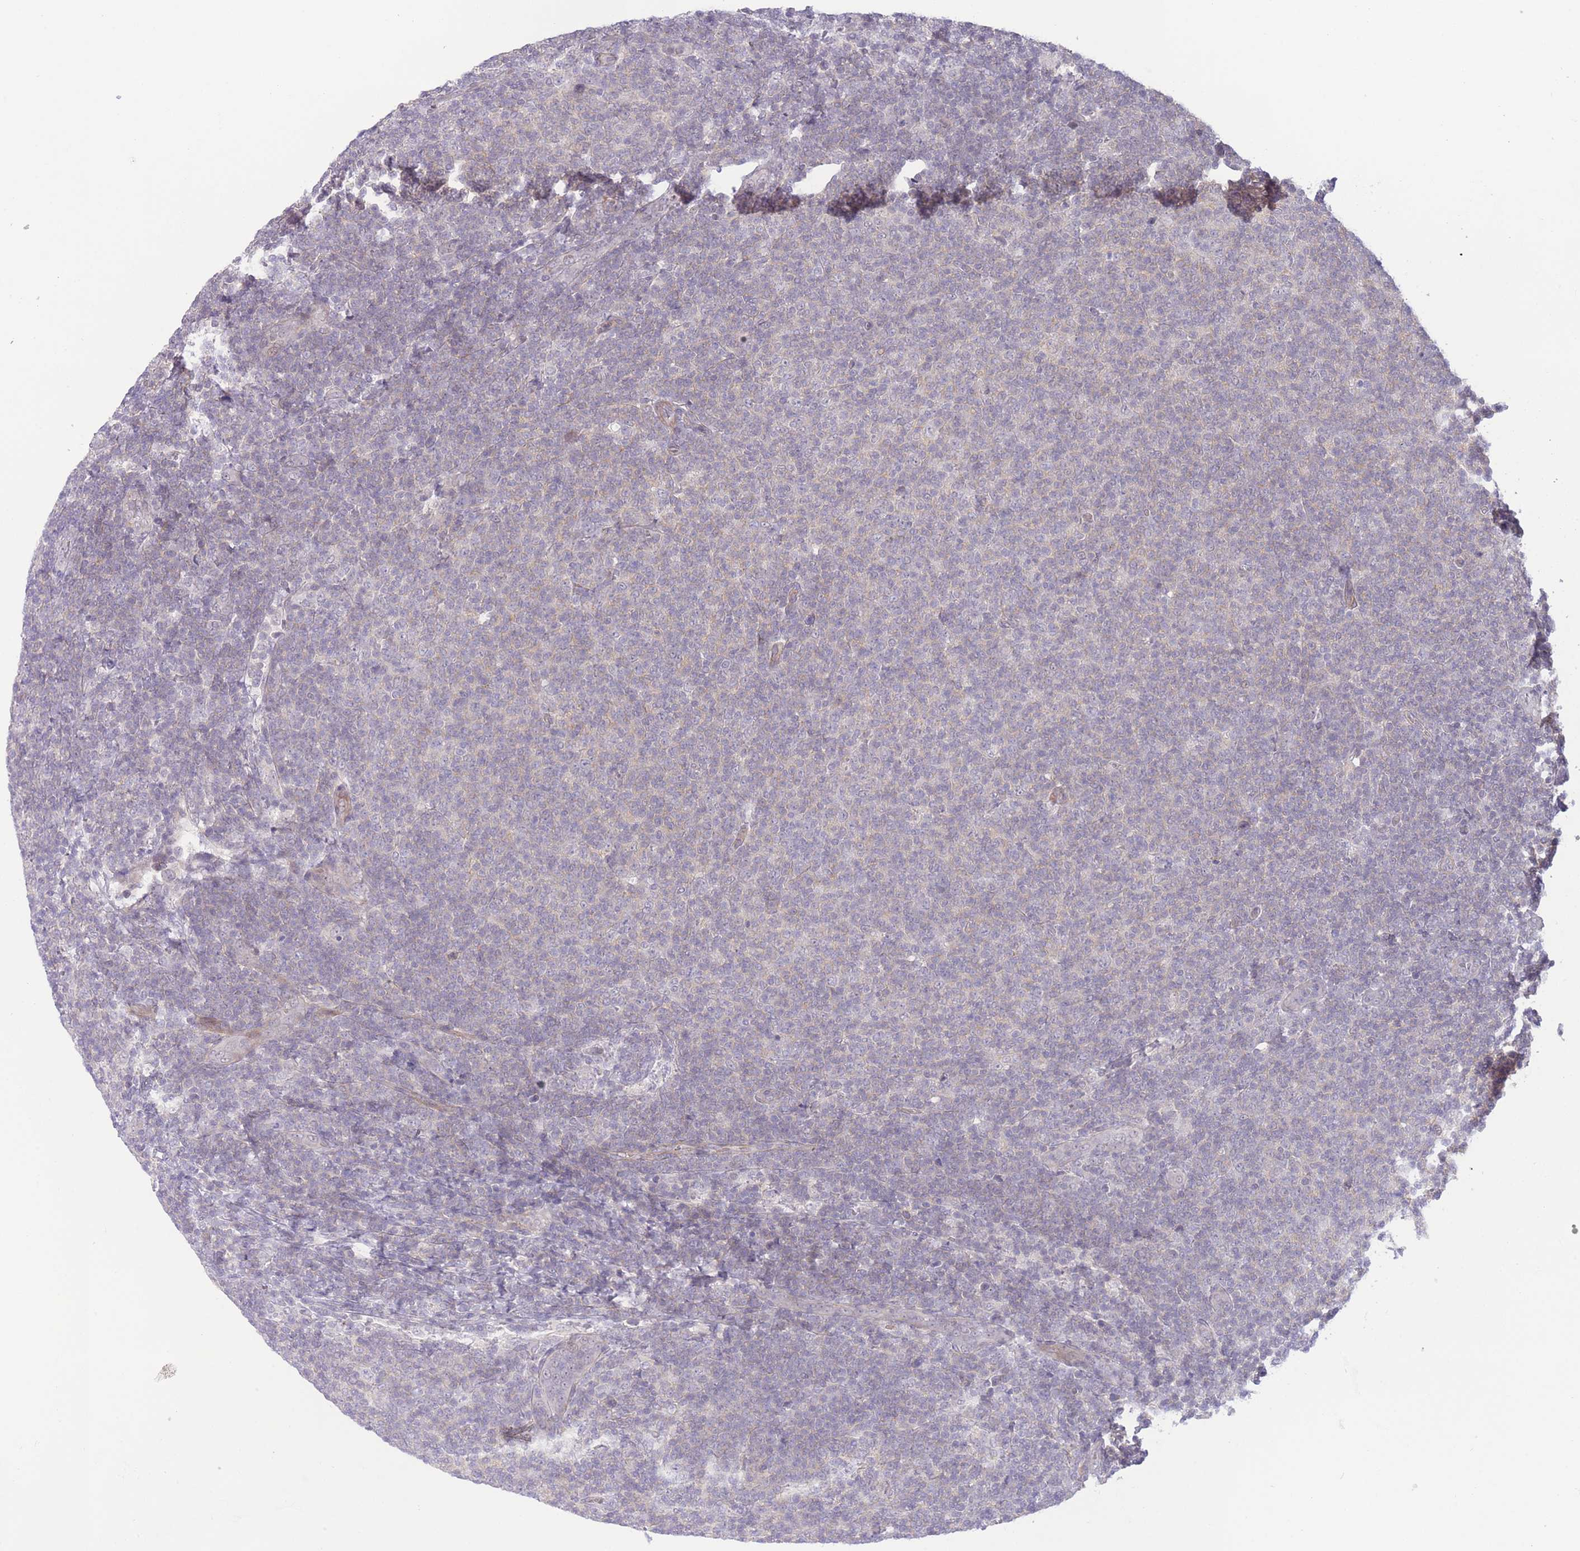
{"staining": {"intensity": "negative", "quantity": "none", "location": "none"}, "tissue": "lymphoma", "cell_type": "Tumor cells", "image_type": "cancer", "snomed": [{"axis": "morphology", "description": "Malignant lymphoma, non-Hodgkin's type, Low grade"}, {"axis": "topography", "description": "Lymph node"}], "caption": "Tumor cells show no significant protein staining in low-grade malignant lymphoma, non-Hodgkin's type. Nuclei are stained in blue.", "gene": "FUT5", "patient": {"sex": "male", "age": 66}}